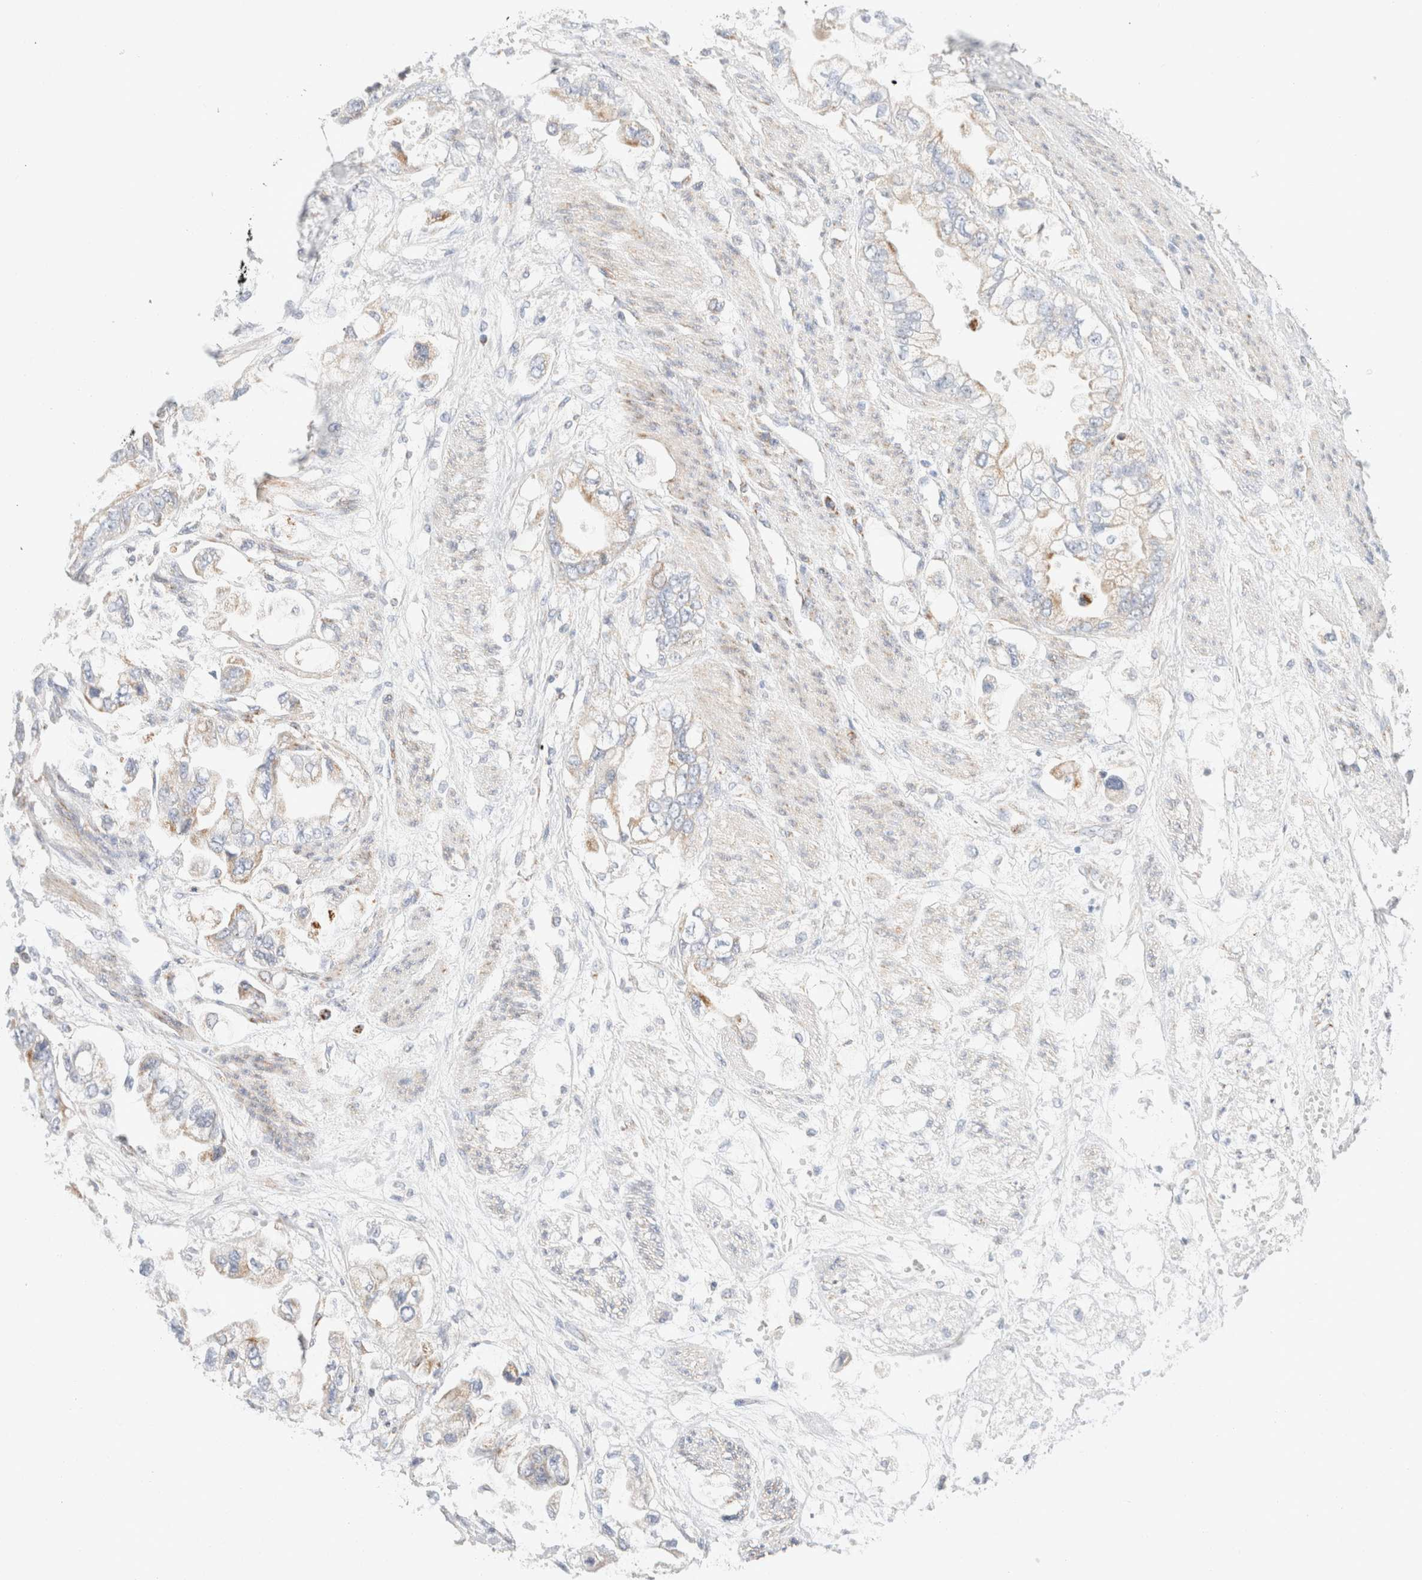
{"staining": {"intensity": "weak", "quantity": "25%-75%", "location": "cytoplasmic/membranous"}, "tissue": "stomach cancer", "cell_type": "Tumor cells", "image_type": "cancer", "snomed": [{"axis": "morphology", "description": "Adenocarcinoma, NOS"}, {"axis": "topography", "description": "Stomach"}], "caption": "Immunohistochemistry image of stomach cancer (adenocarcinoma) stained for a protein (brown), which displays low levels of weak cytoplasmic/membranous staining in about 25%-75% of tumor cells.", "gene": "ATP6V1C1", "patient": {"sex": "male", "age": 62}}